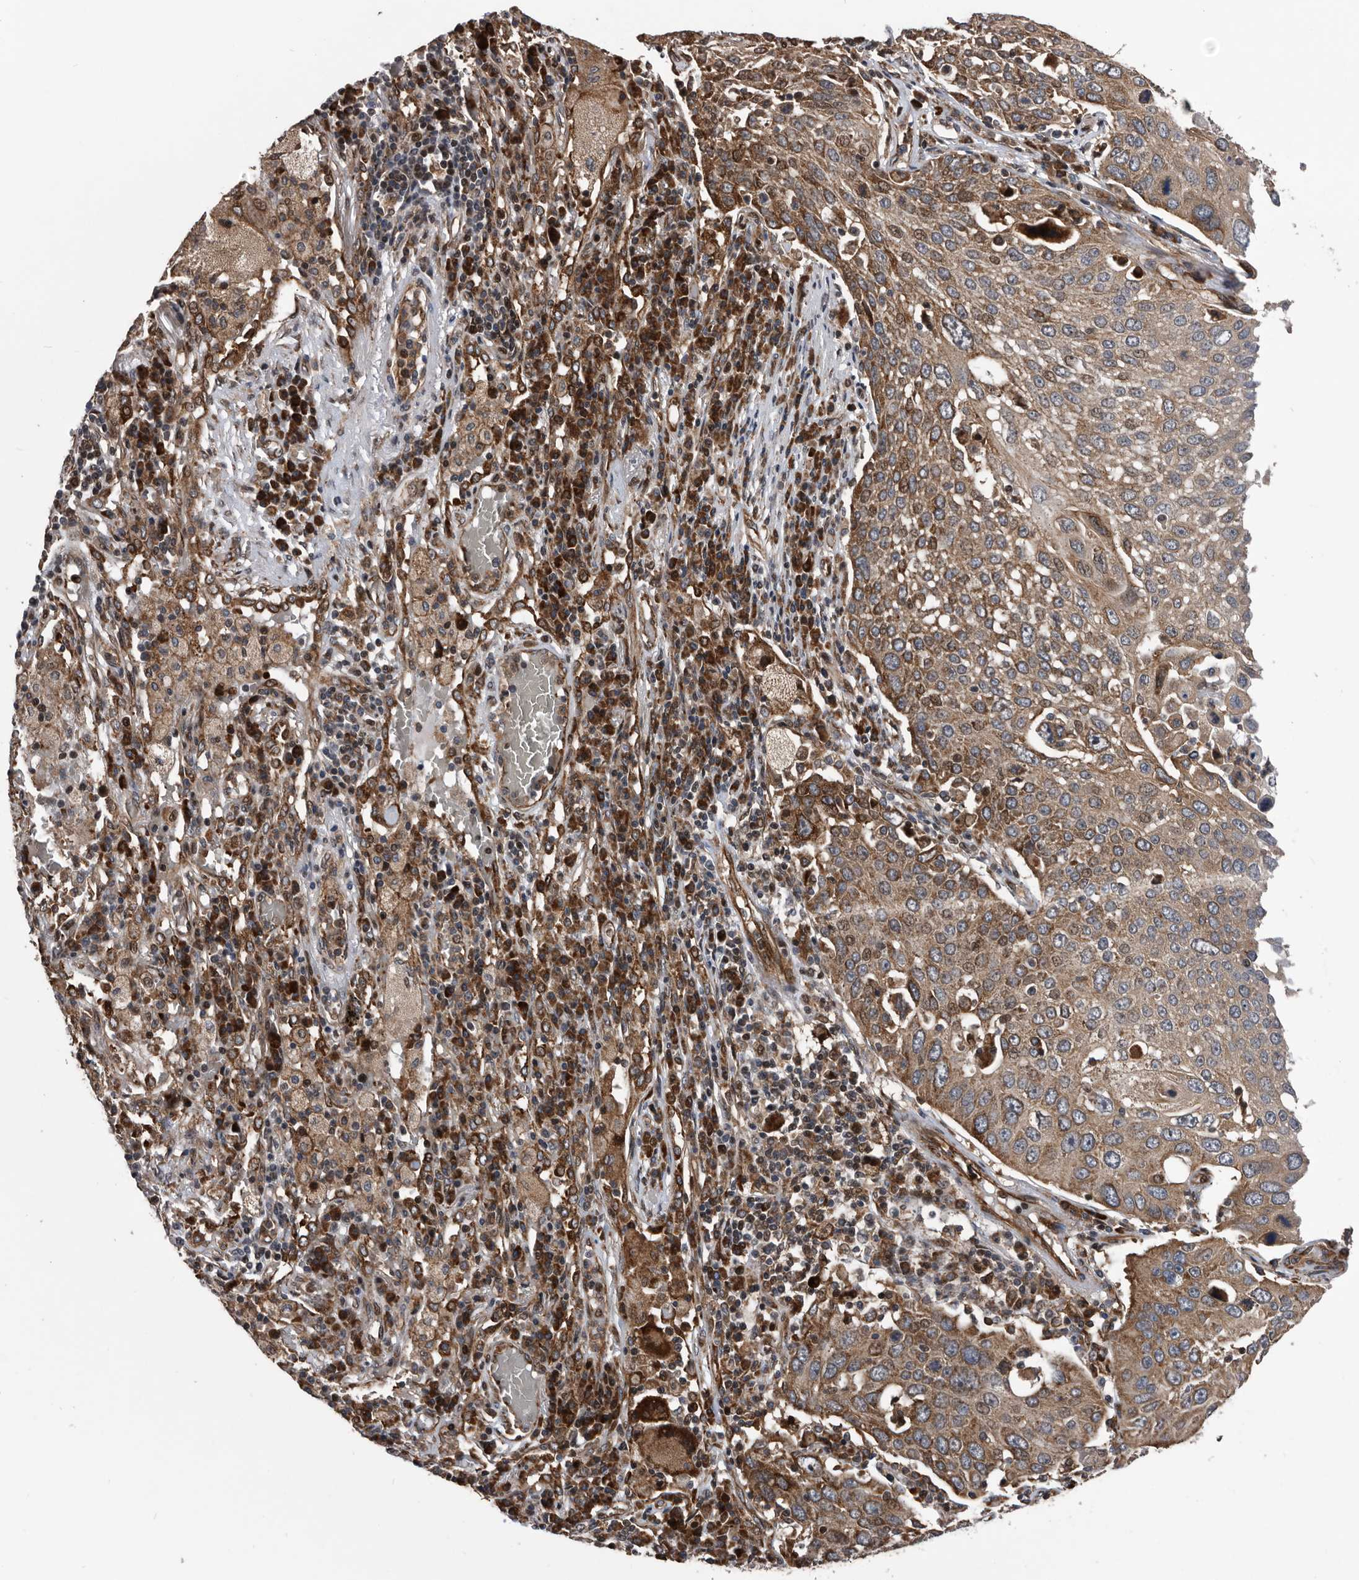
{"staining": {"intensity": "moderate", "quantity": ">75%", "location": "cytoplasmic/membranous"}, "tissue": "lung cancer", "cell_type": "Tumor cells", "image_type": "cancer", "snomed": [{"axis": "morphology", "description": "Squamous cell carcinoma, NOS"}, {"axis": "topography", "description": "Lung"}], "caption": "This image demonstrates immunohistochemistry staining of human lung cancer, with medium moderate cytoplasmic/membranous staining in about >75% of tumor cells.", "gene": "SERINC2", "patient": {"sex": "male", "age": 65}}